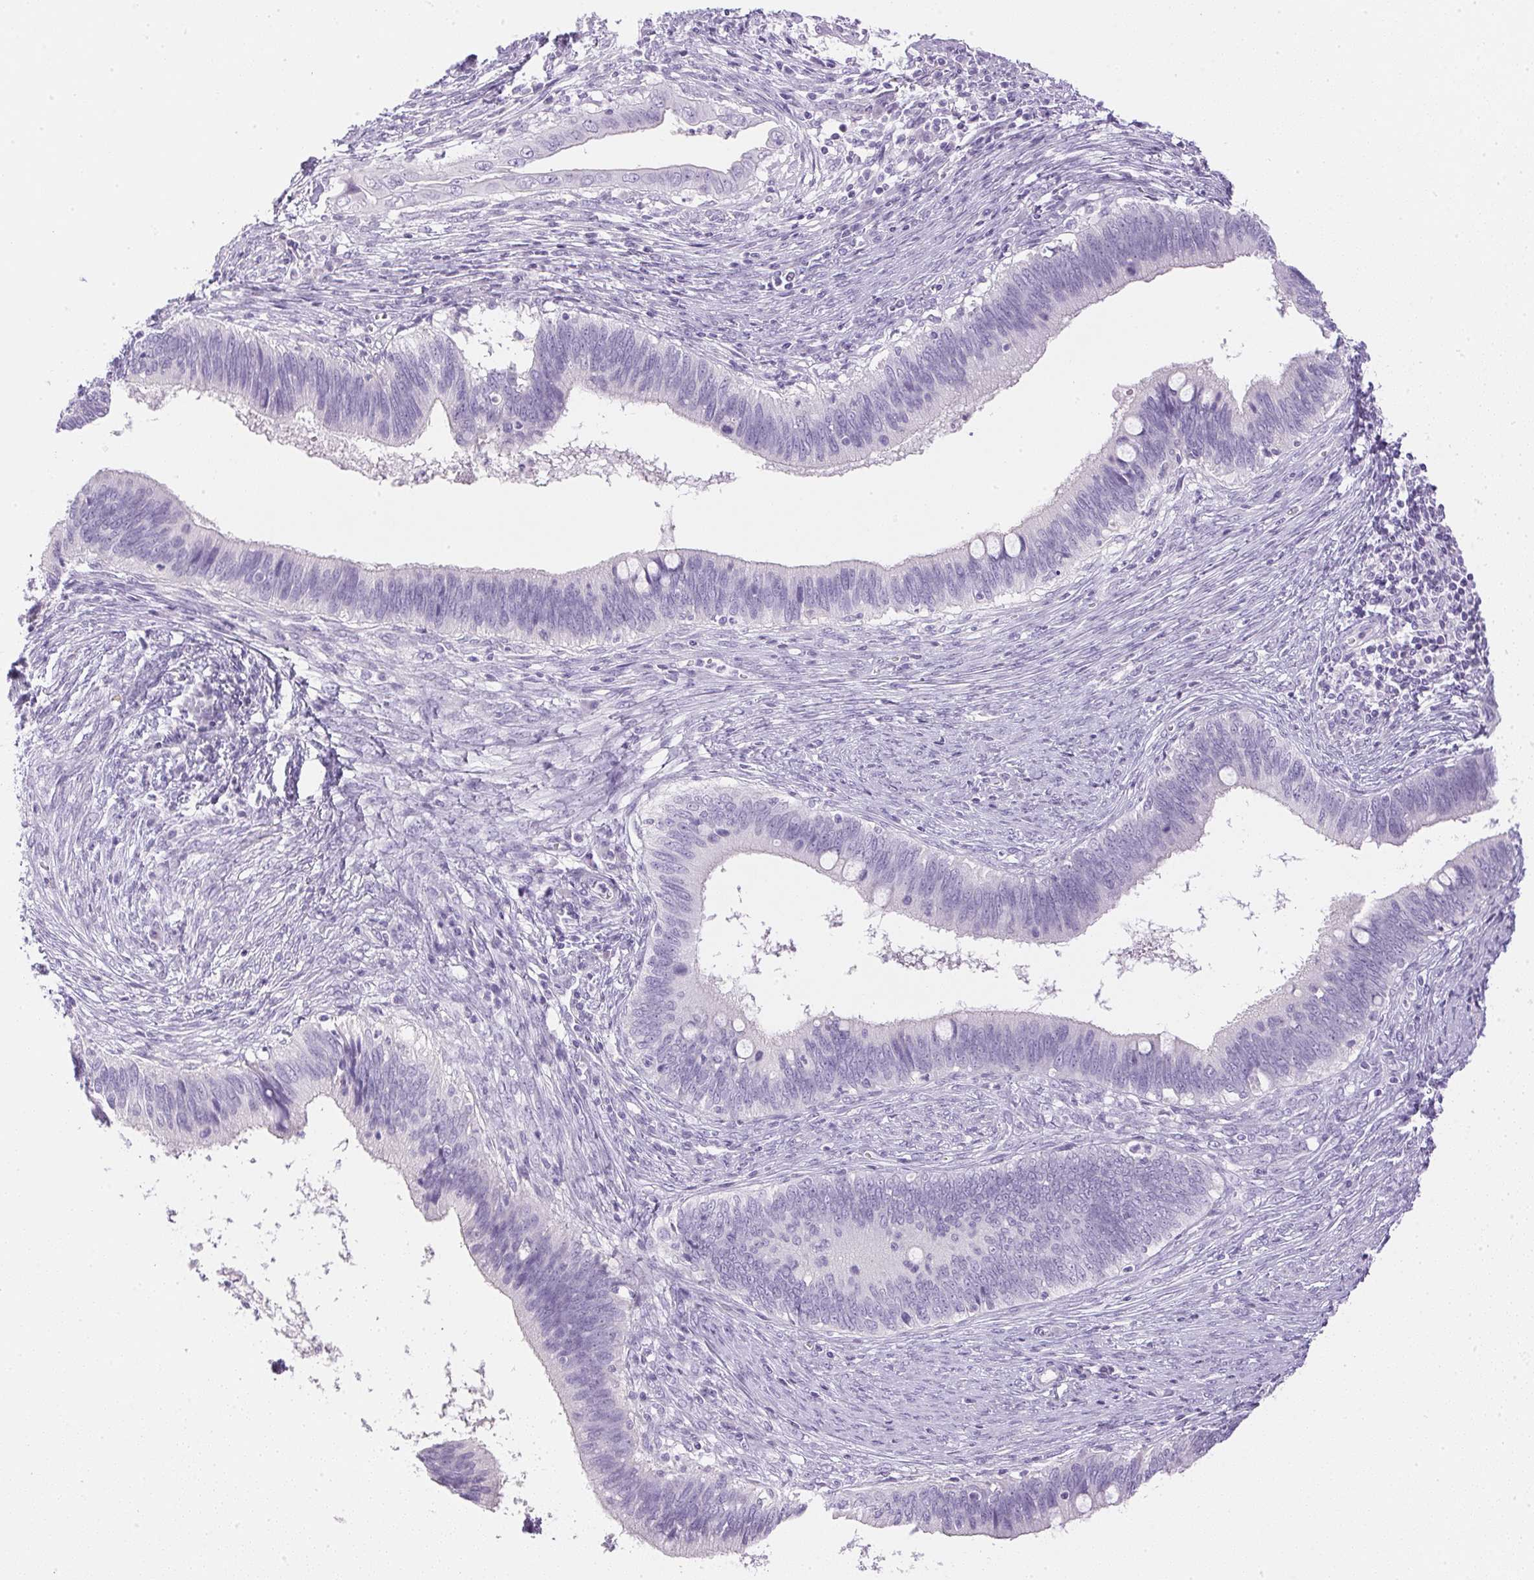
{"staining": {"intensity": "negative", "quantity": "none", "location": "none"}, "tissue": "cervical cancer", "cell_type": "Tumor cells", "image_type": "cancer", "snomed": [{"axis": "morphology", "description": "Adenocarcinoma, NOS"}, {"axis": "topography", "description": "Cervix"}], "caption": "DAB immunohistochemical staining of human adenocarcinoma (cervical) displays no significant staining in tumor cells. Nuclei are stained in blue.", "gene": "CTRL", "patient": {"sex": "female", "age": 42}}